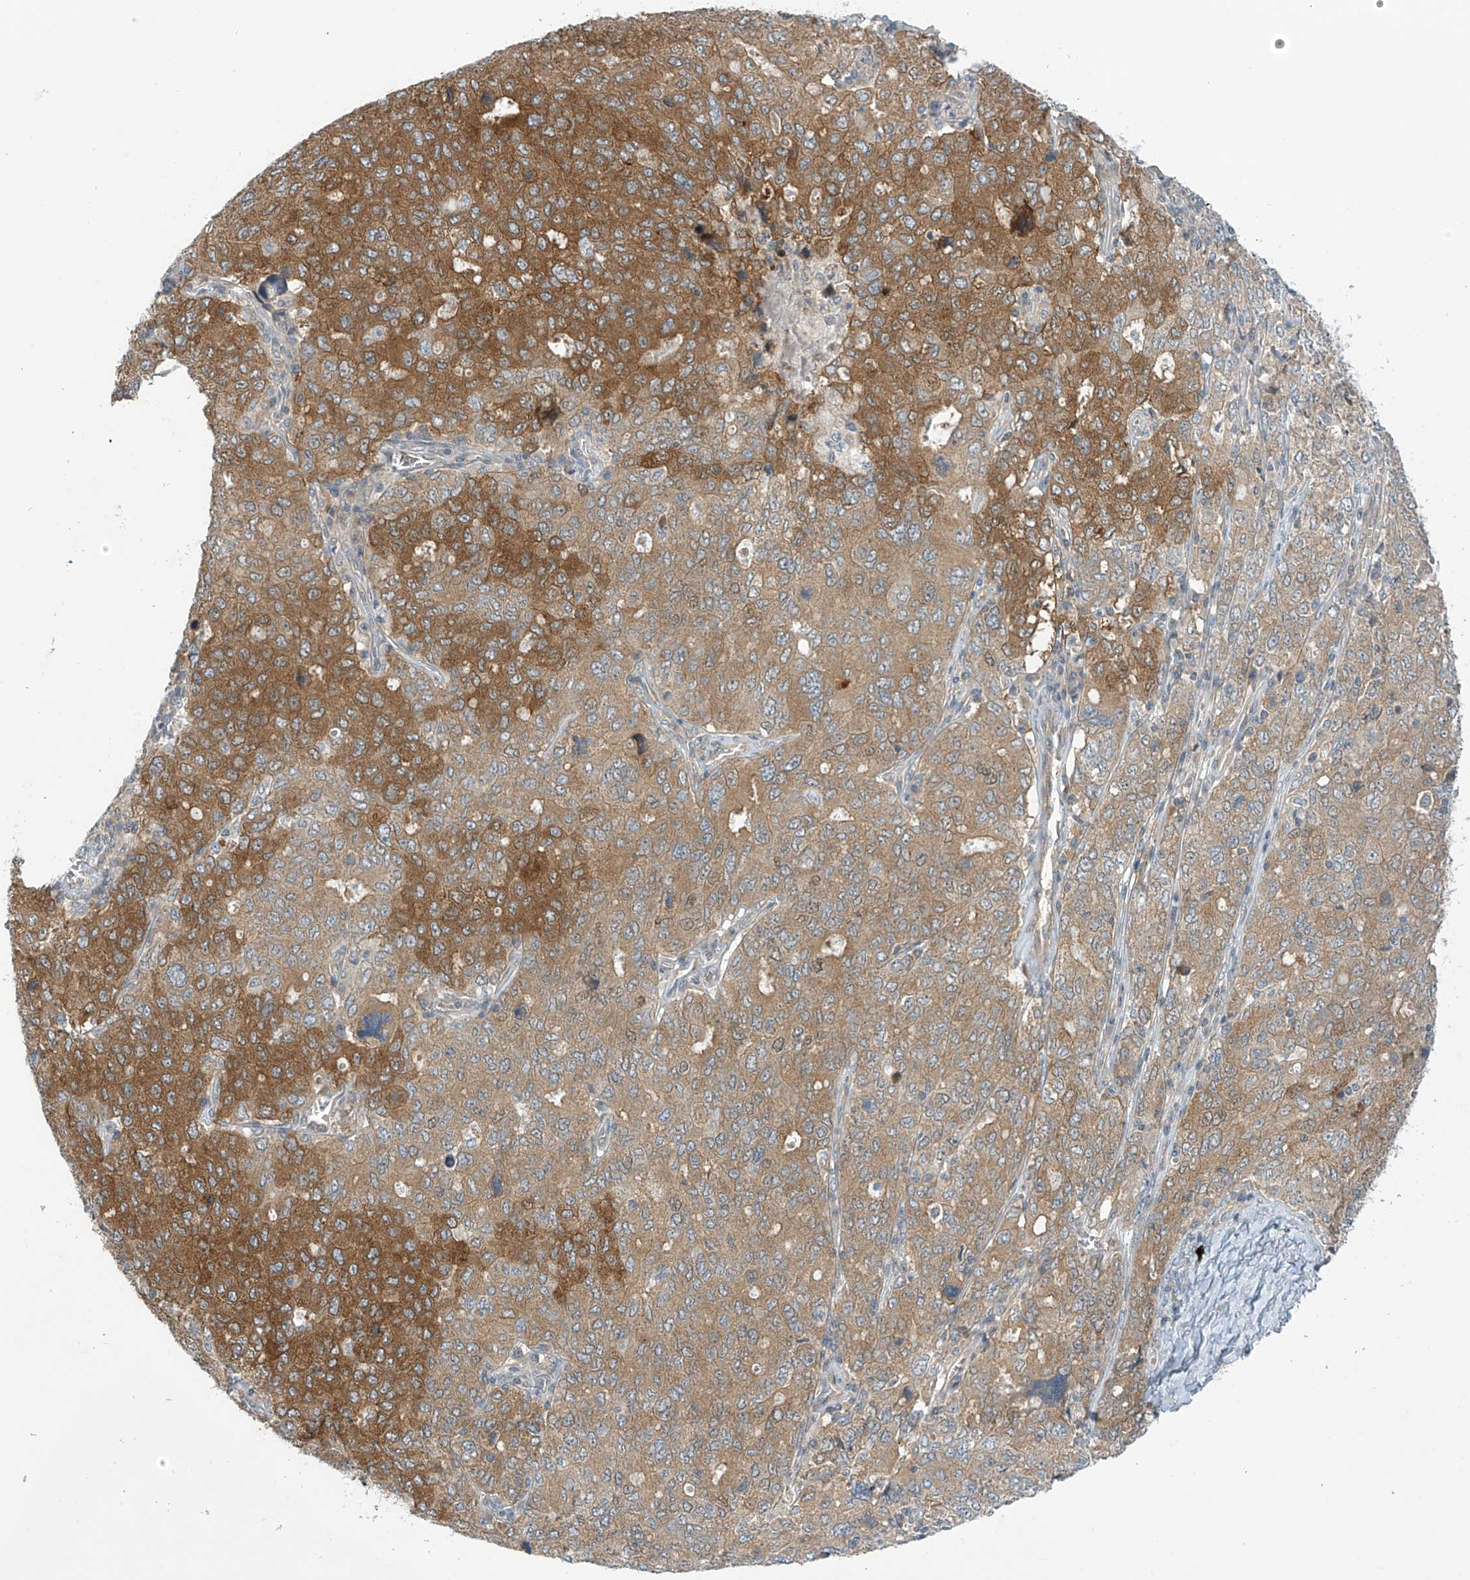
{"staining": {"intensity": "moderate", "quantity": ">75%", "location": "cytoplasmic/membranous"}, "tissue": "ovarian cancer", "cell_type": "Tumor cells", "image_type": "cancer", "snomed": [{"axis": "morphology", "description": "Carcinoma, endometroid"}, {"axis": "topography", "description": "Ovary"}], "caption": "Endometroid carcinoma (ovarian) stained for a protein demonstrates moderate cytoplasmic/membranous positivity in tumor cells.", "gene": "FSD1L", "patient": {"sex": "female", "age": 62}}